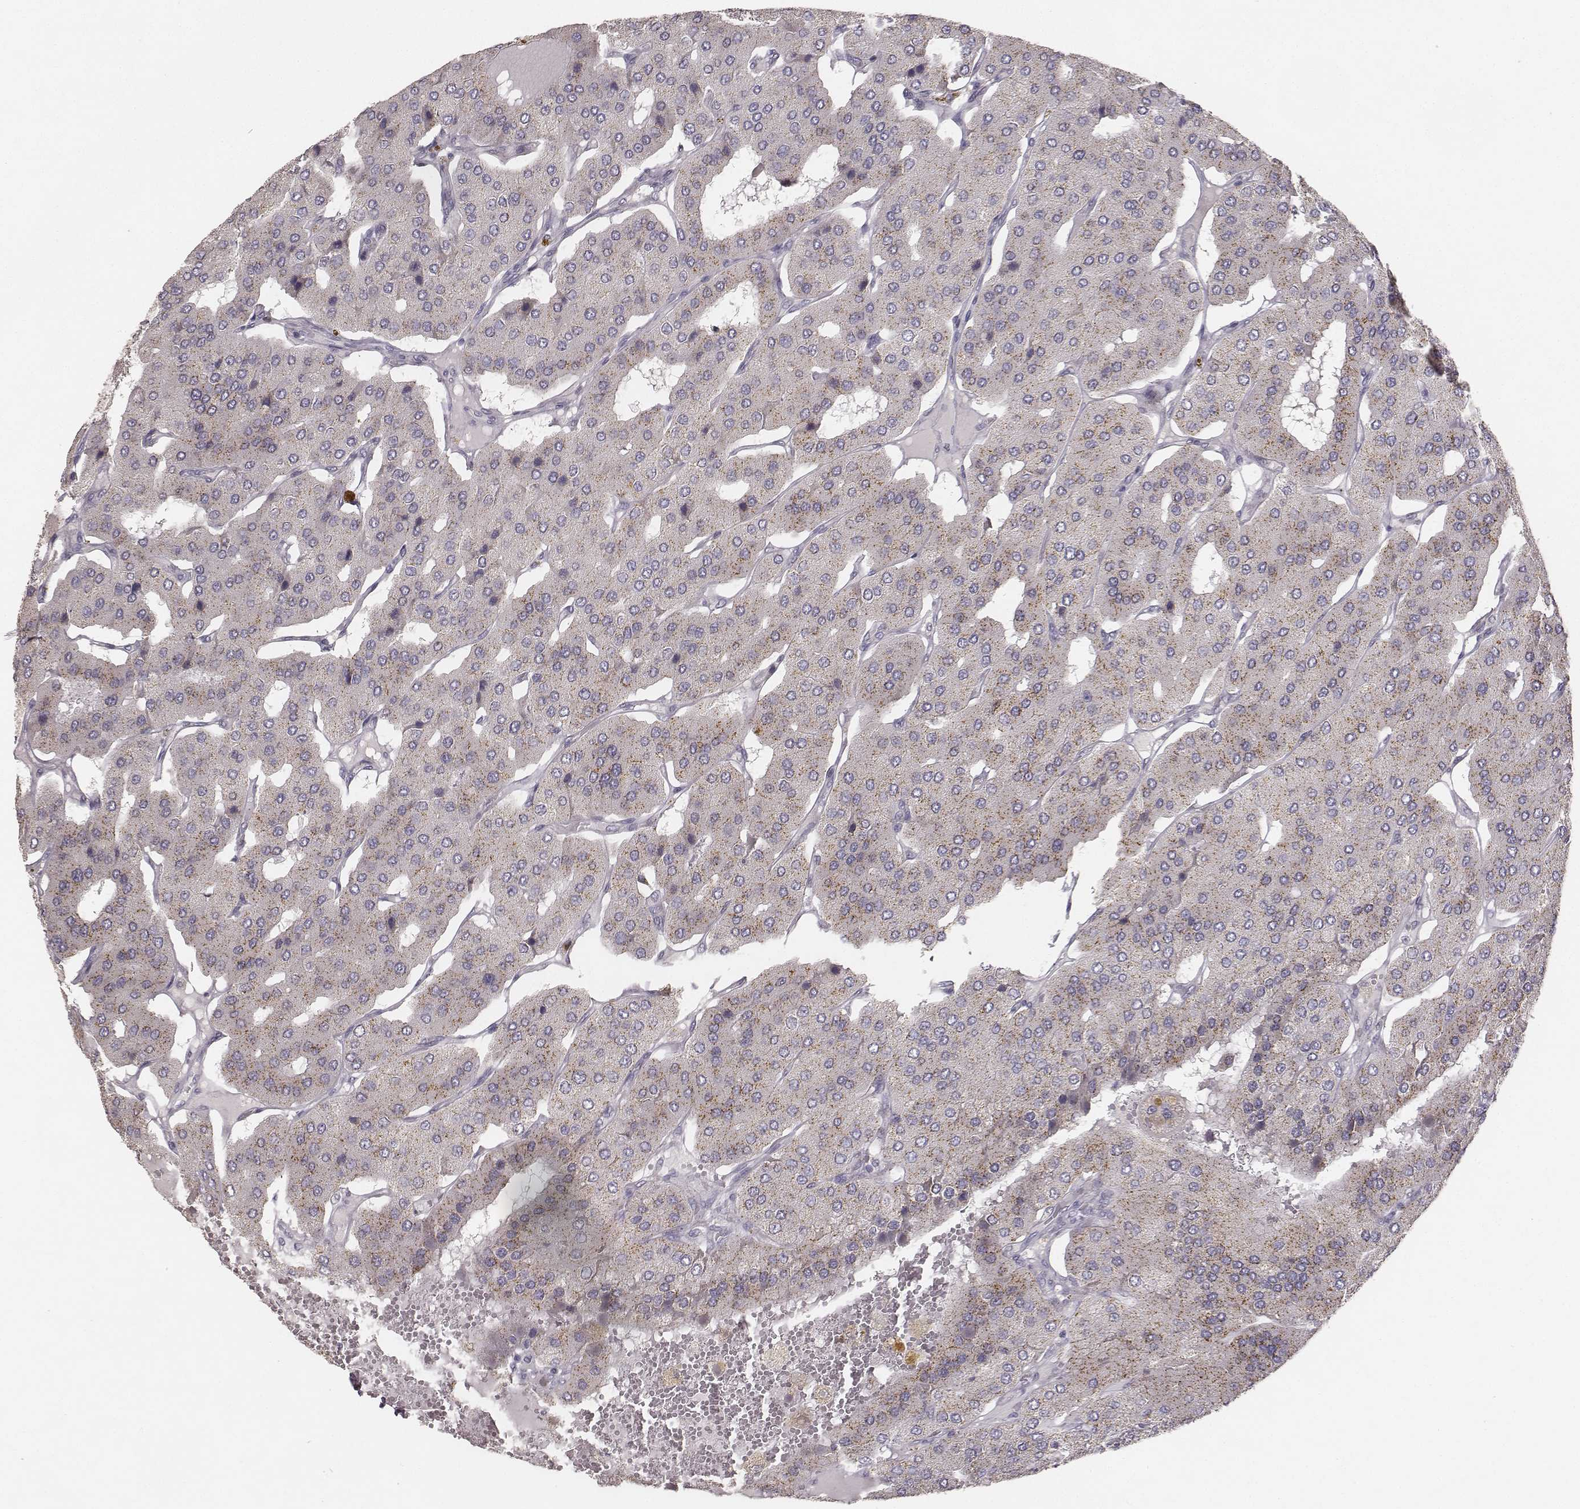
{"staining": {"intensity": "negative", "quantity": "none", "location": "none"}, "tissue": "parathyroid gland", "cell_type": "Glandular cells", "image_type": "normal", "snomed": [{"axis": "morphology", "description": "Normal tissue, NOS"}, {"axis": "morphology", "description": "Adenoma, NOS"}, {"axis": "topography", "description": "Parathyroid gland"}], "caption": "An immunohistochemistry (IHC) image of unremarkable parathyroid gland is shown. There is no staining in glandular cells of parathyroid gland.", "gene": "ABCD3", "patient": {"sex": "female", "age": 86}}